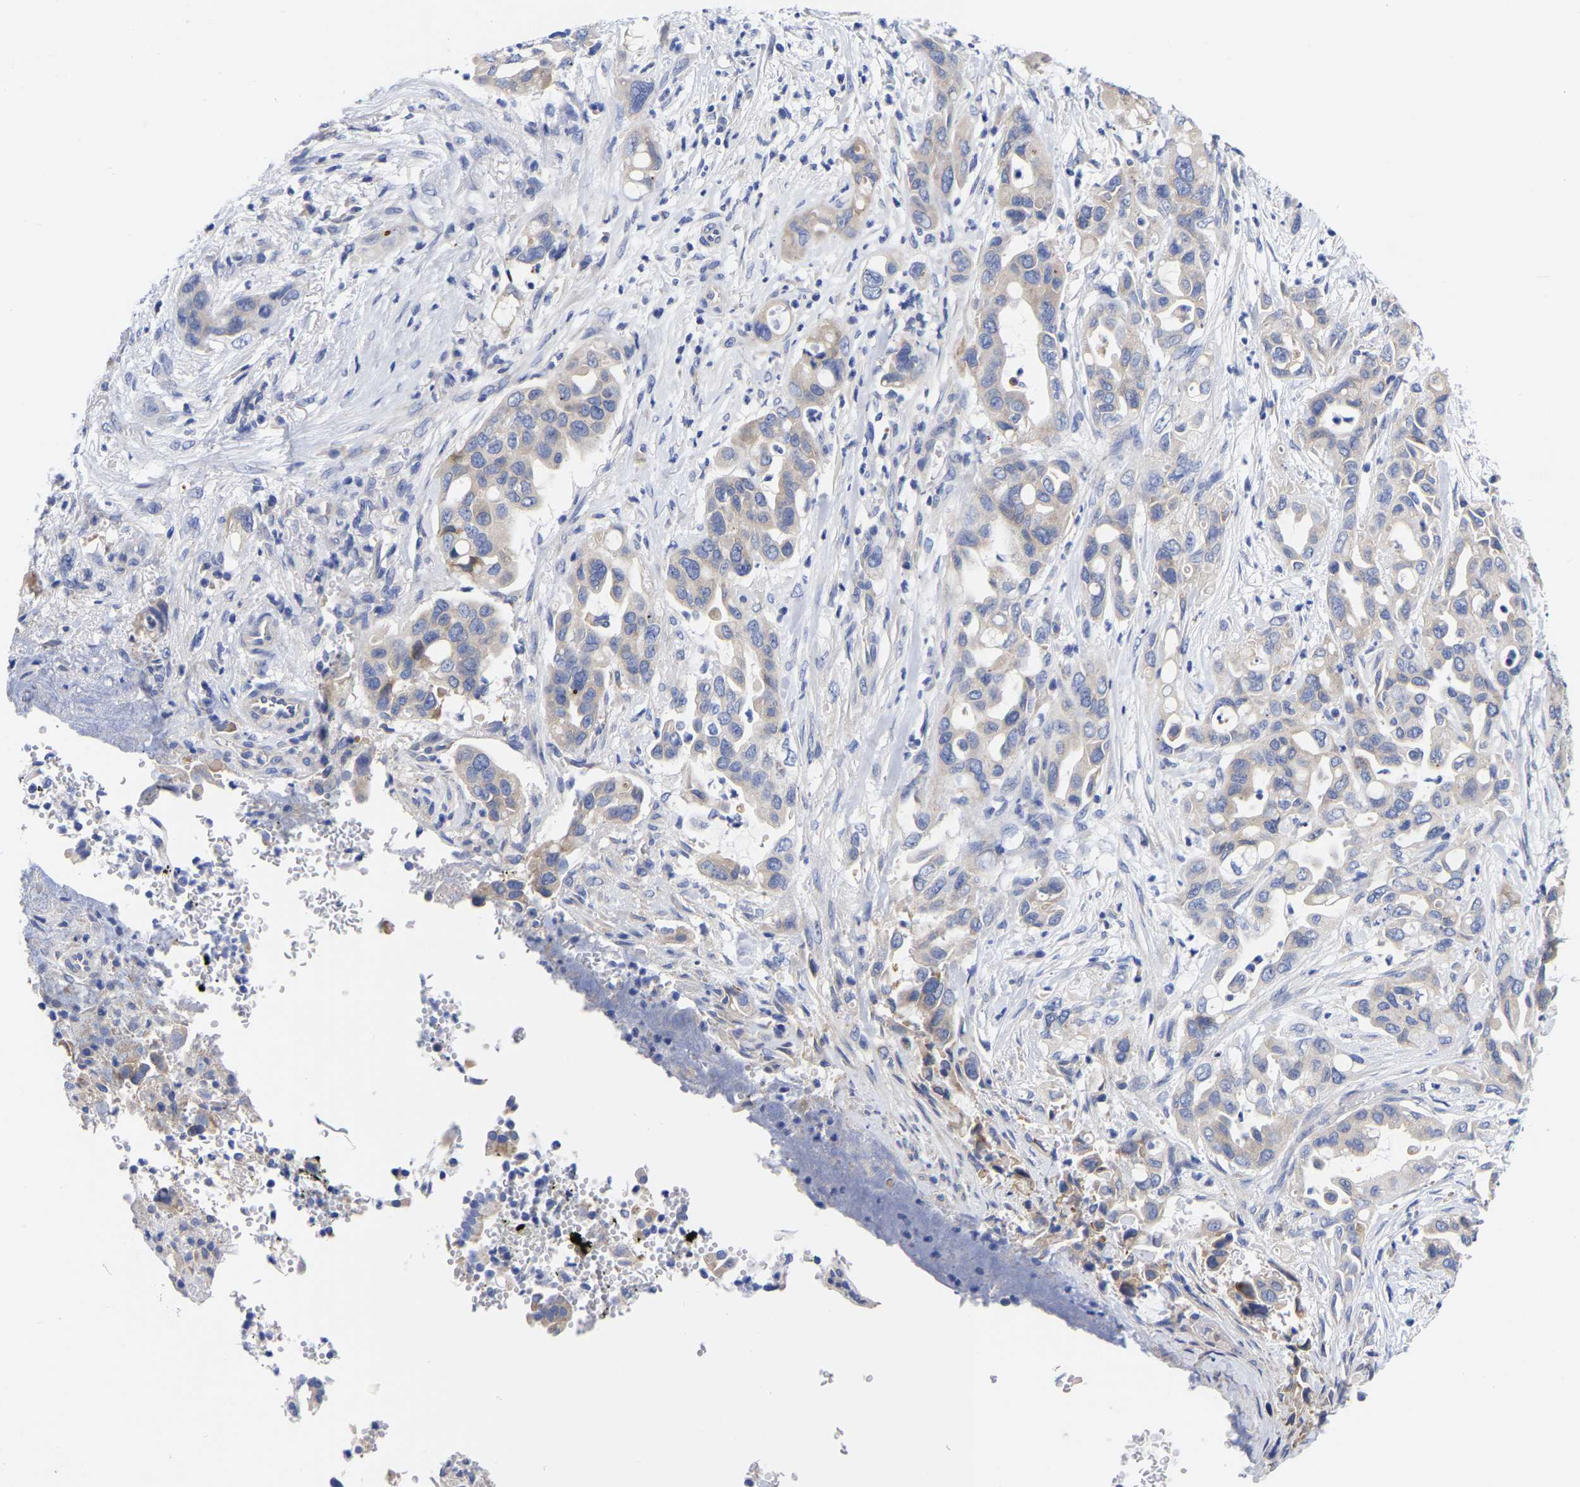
{"staining": {"intensity": "negative", "quantity": "none", "location": "none"}, "tissue": "pancreatic cancer", "cell_type": "Tumor cells", "image_type": "cancer", "snomed": [{"axis": "morphology", "description": "Adenocarcinoma, NOS"}, {"axis": "topography", "description": "Pancreas"}], "caption": "Tumor cells show no significant protein staining in pancreatic adenocarcinoma.", "gene": "CFAP298", "patient": {"sex": "female", "age": 70}}